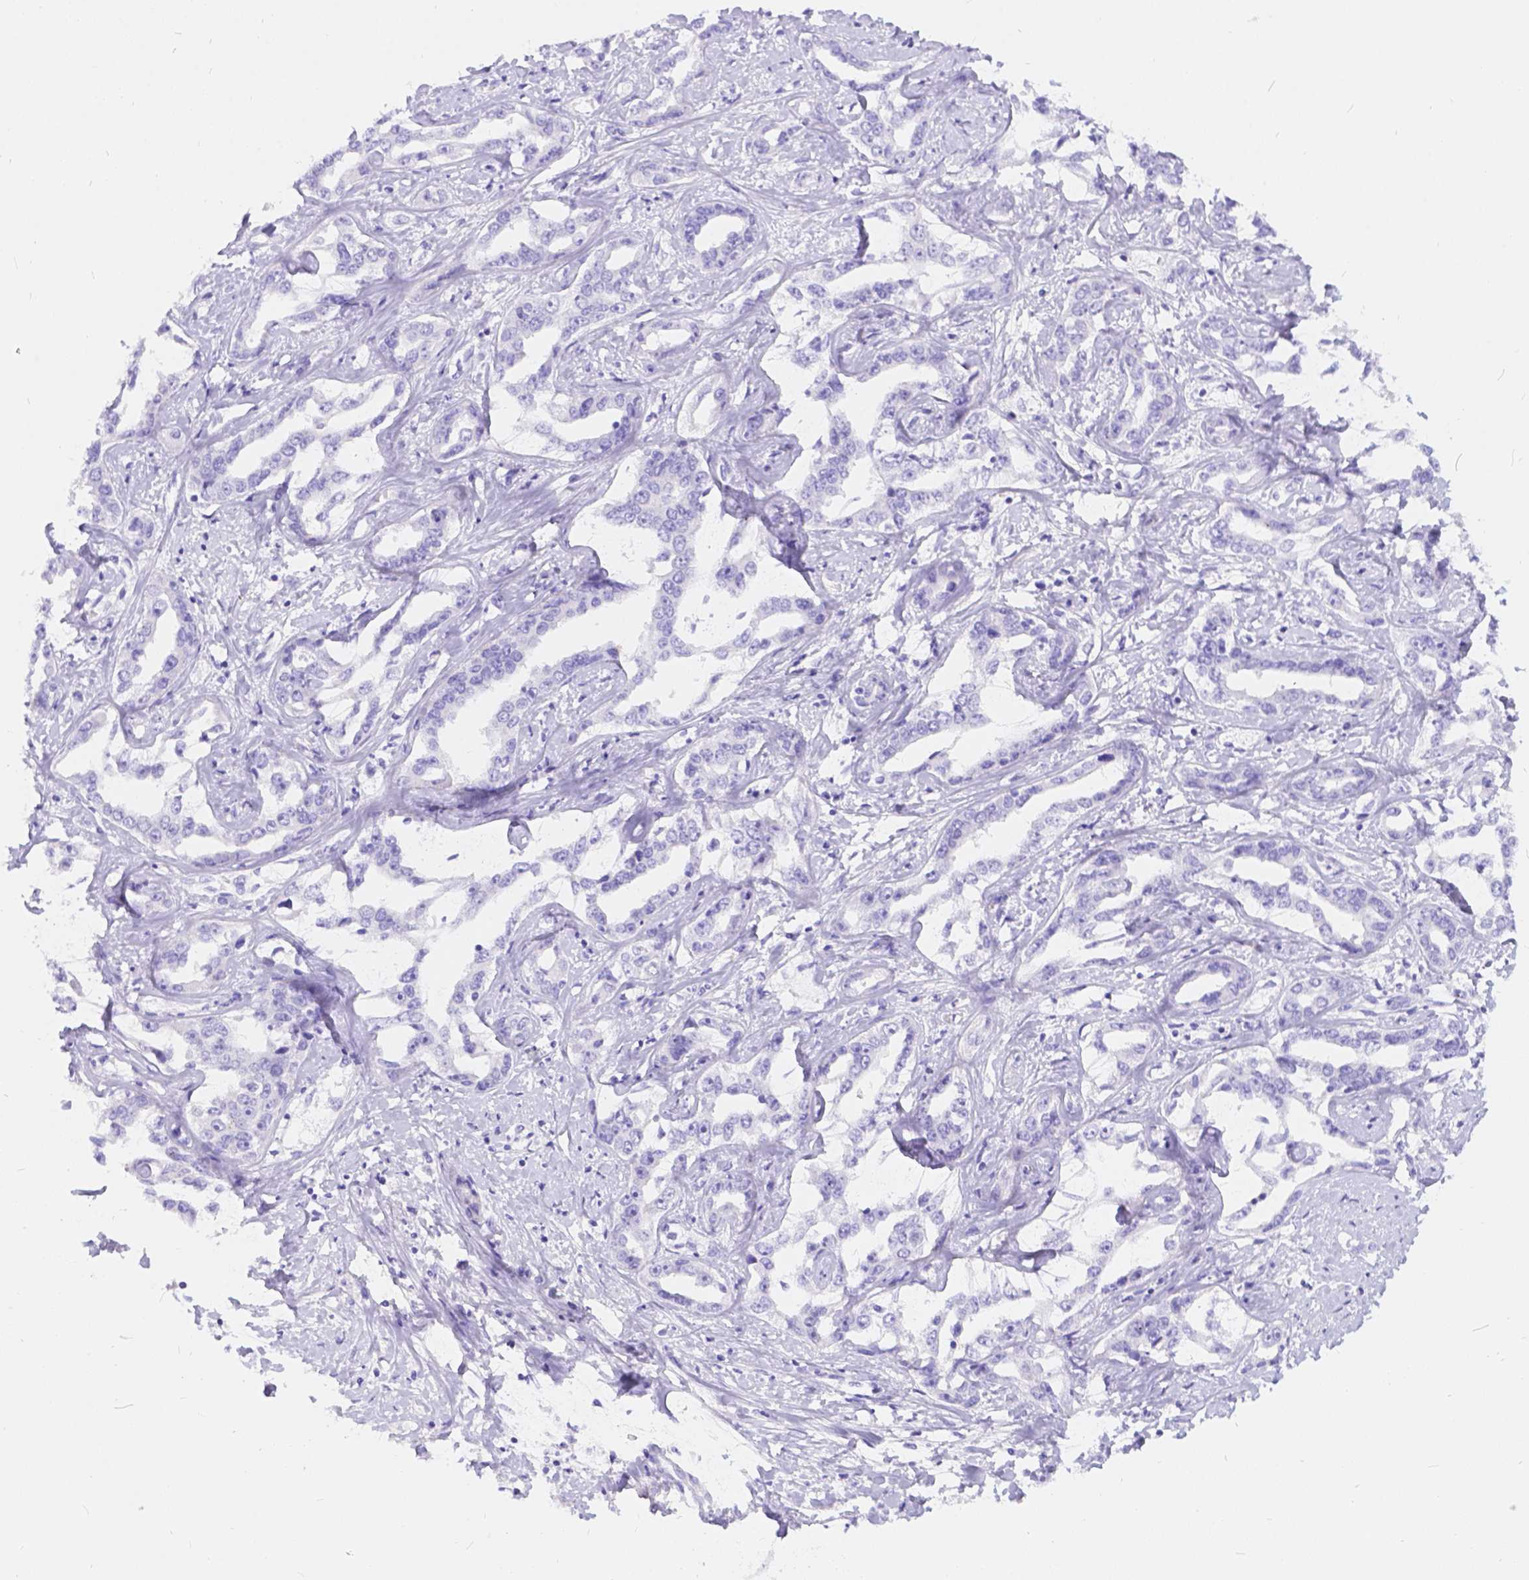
{"staining": {"intensity": "negative", "quantity": "none", "location": "none"}, "tissue": "liver cancer", "cell_type": "Tumor cells", "image_type": "cancer", "snomed": [{"axis": "morphology", "description": "Cholangiocarcinoma"}, {"axis": "topography", "description": "Liver"}], "caption": "This is an immunohistochemistry (IHC) photomicrograph of human liver cancer (cholangiocarcinoma). There is no expression in tumor cells.", "gene": "KLHL10", "patient": {"sex": "male", "age": 59}}